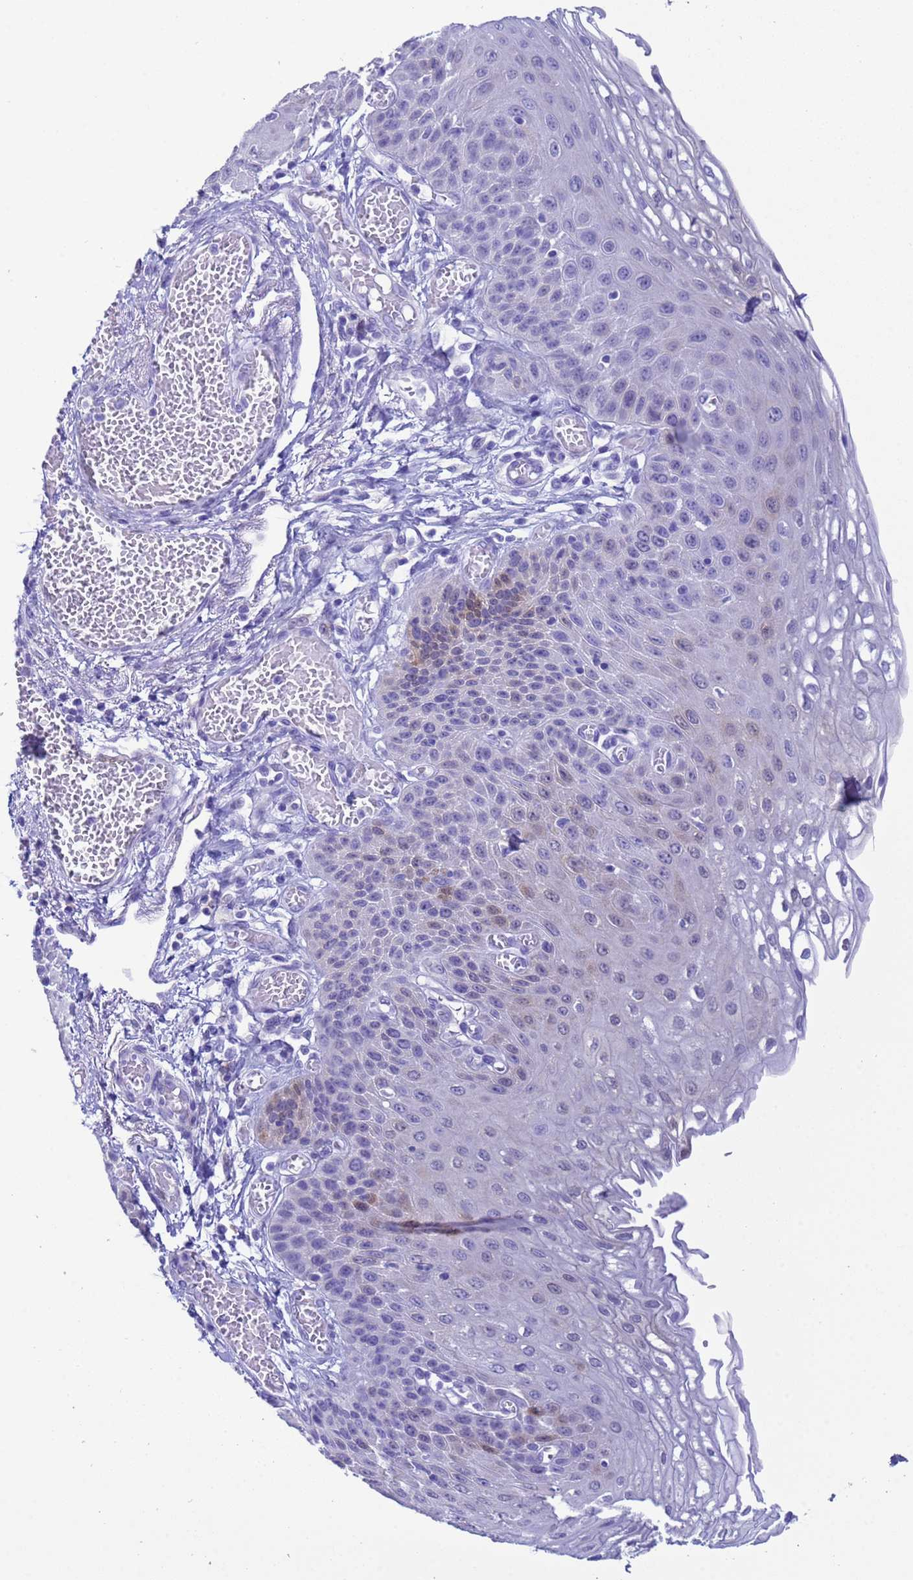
{"staining": {"intensity": "moderate", "quantity": "<25%", "location": "cytoplasmic/membranous,nuclear"}, "tissue": "esophagus", "cell_type": "Squamous epithelial cells", "image_type": "normal", "snomed": [{"axis": "morphology", "description": "Normal tissue, NOS"}, {"axis": "topography", "description": "Esophagus"}], "caption": "Protein staining of benign esophagus demonstrates moderate cytoplasmic/membranous,nuclear positivity in about <25% of squamous epithelial cells. The protein is shown in brown color, while the nuclei are stained blue.", "gene": "AKR1C2", "patient": {"sex": "male", "age": 81}}